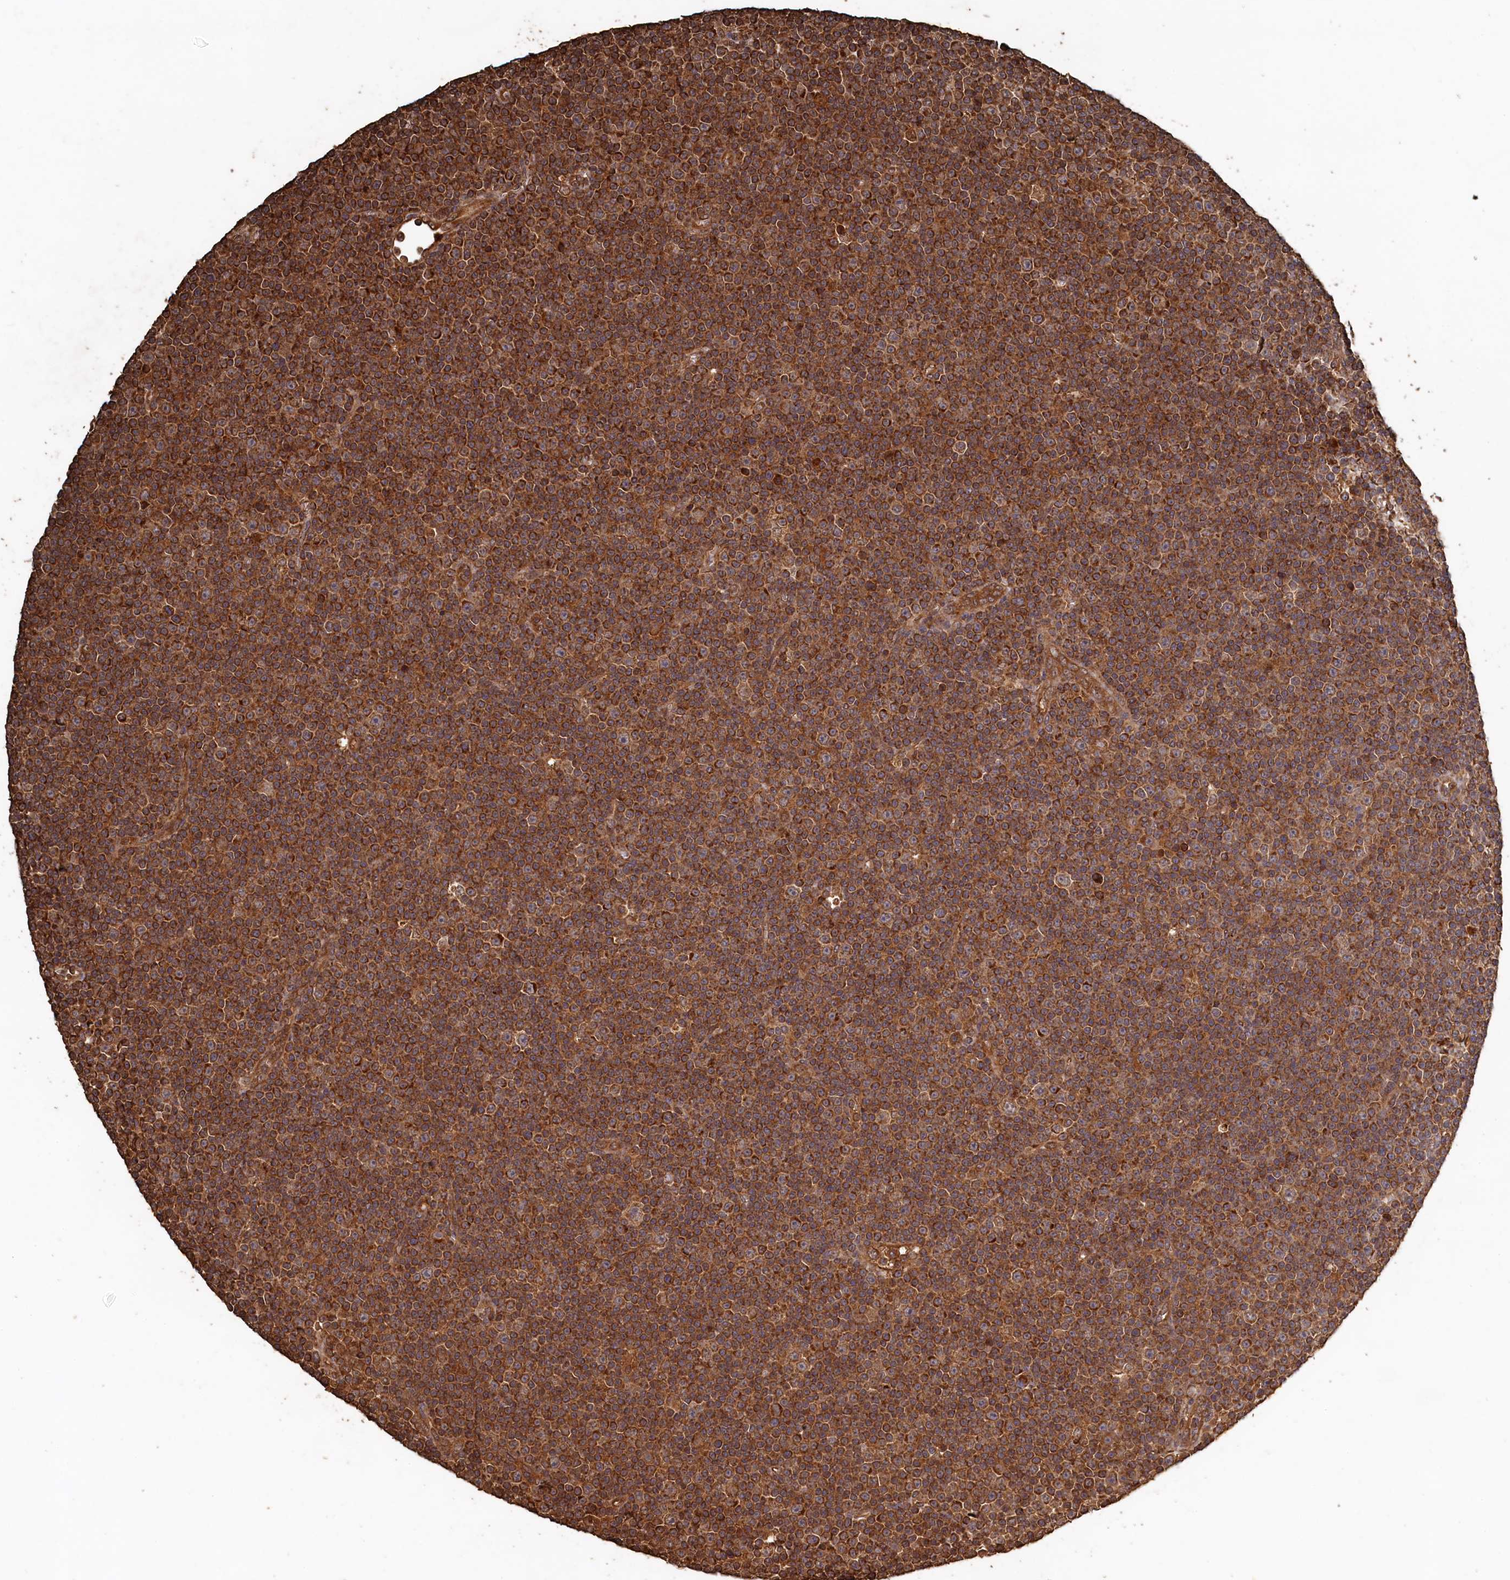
{"staining": {"intensity": "strong", "quantity": ">75%", "location": "cytoplasmic/membranous"}, "tissue": "lymphoma", "cell_type": "Tumor cells", "image_type": "cancer", "snomed": [{"axis": "morphology", "description": "Malignant lymphoma, non-Hodgkin's type, Low grade"}, {"axis": "topography", "description": "Lymph node"}], "caption": "Immunohistochemistry (IHC) histopathology image of human lymphoma stained for a protein (brown), which reveals high levels of strong cytoplasmic/membranous positivity in approximately >75% of tumor cells.", "gene": "SNX33", "patient": {"sex": "female", "age": 67}}